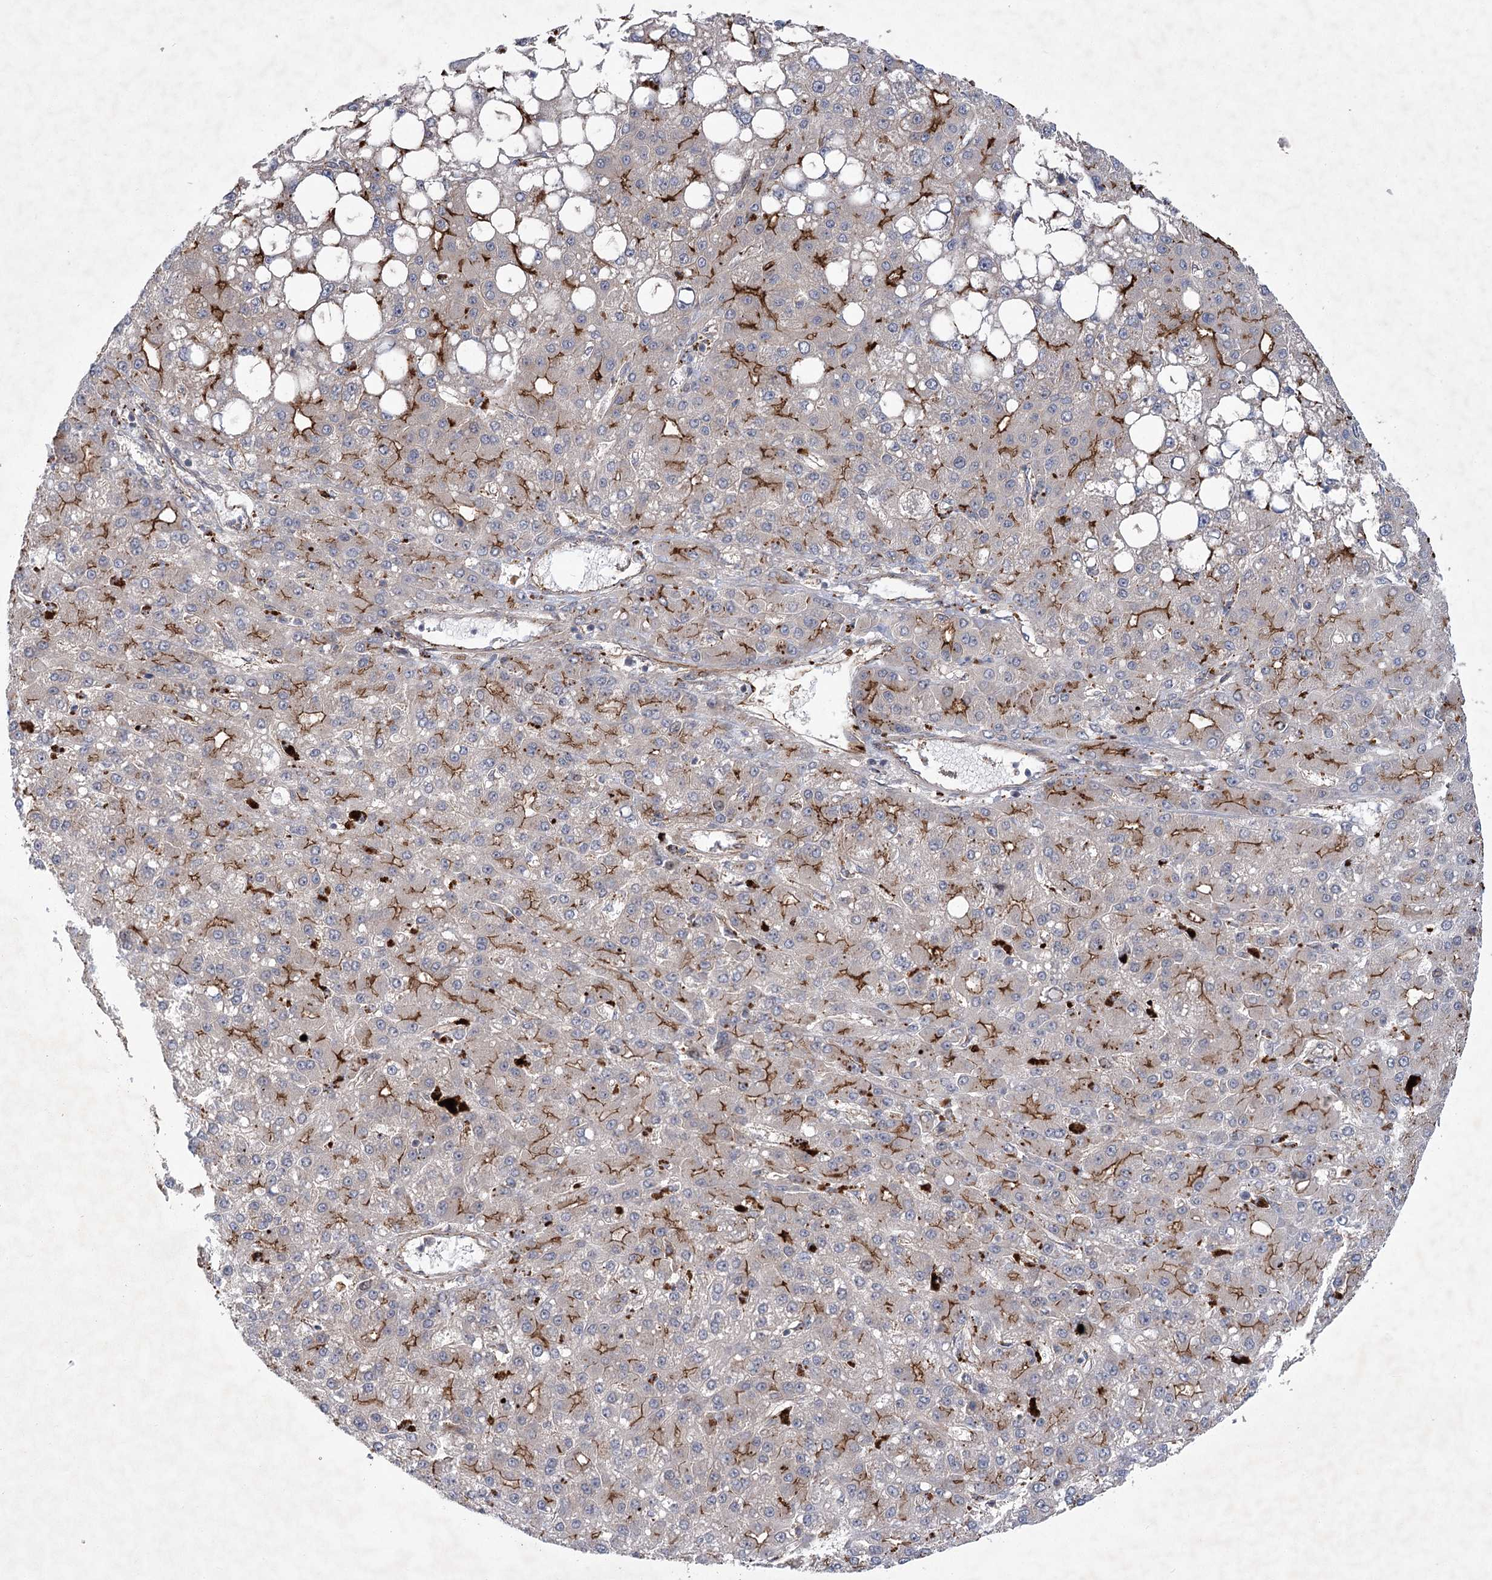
{"staining": {"intensity": "moderate", "quantity": "25%-75%", "location": "cytoplasmic/membranous"}, "tissue": "liver cancer", "cell_type": "Tumor cells", "image_type": "cancer", "snomed": [{"axis": "morphology", "description": "Carcinoma, Hepatocellular, NOS"}, {"axis": "topography", "description": "Liver"}], "caption": "A medium amount of moderate cytoplasmic/membranous expression is identified in approximately 25%-75% of tumor cells in liver hepatocellular carcinoma tissue. (Brightfield microscopy of DAB IHC at high magnification).", "gene": "METTL24", "patient": {"sex": "male", "age": 67}}